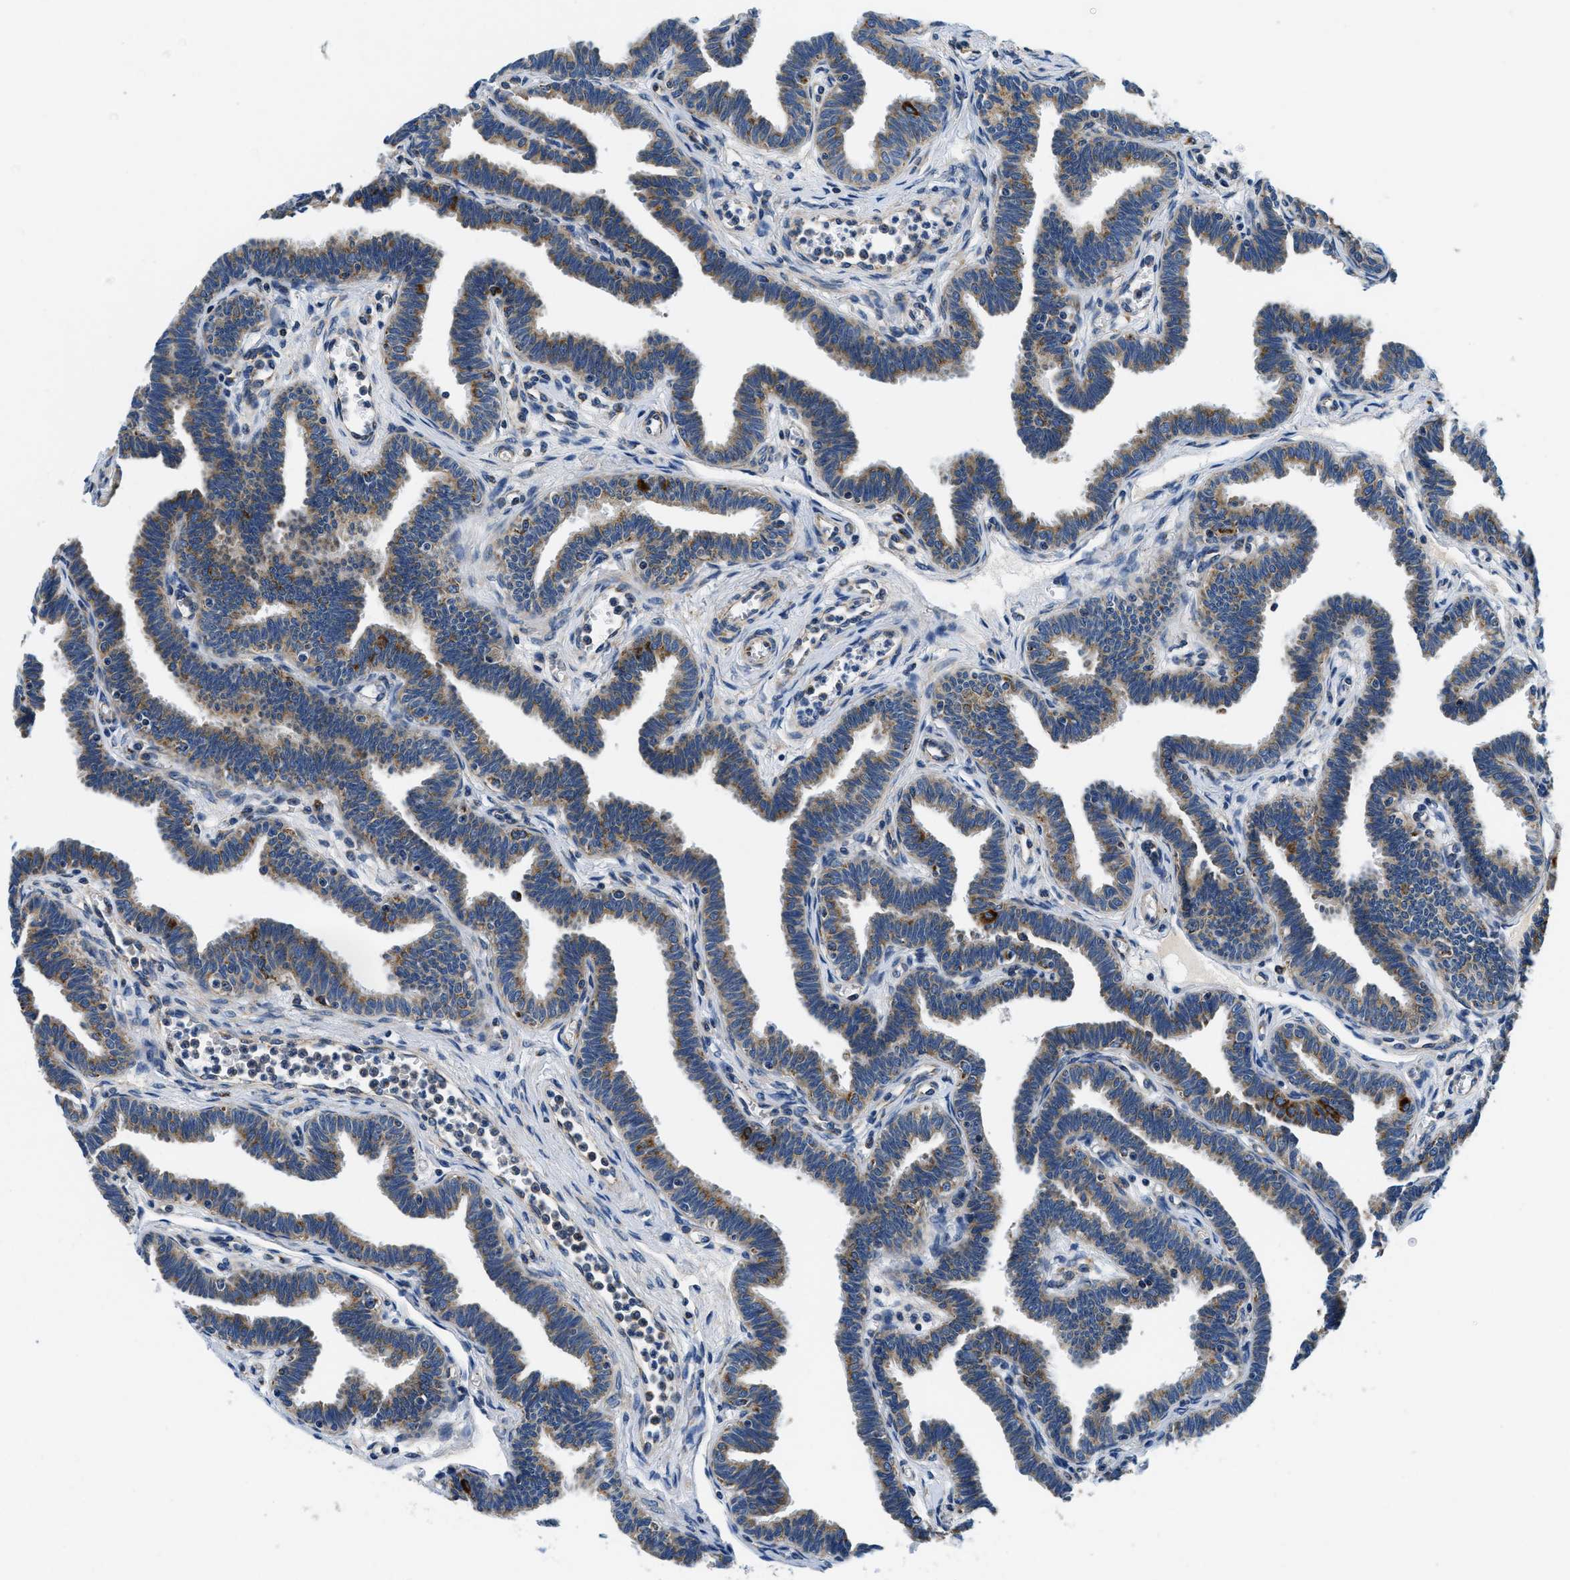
{"staining": {"intensity": "moderate", "quantity": "25%-75%", "location": "cytoplasmic/membranous"}, "tissue": "fallopian tube", "cell_type": "Glandular cells", "image_type": "normal", "snomed": [{"axis": "morphology", "description": "Normal tissue, NOS"}, {"axis": "topography", "description": "Fallopian tube"}, {"axis": "topography", "description": "Ovary"}], "caption": "Human fallopian tube stained with a brown dye demonstrates moderate cytoplasmic/membranous positive staining in about 25%-75% of glandular cells.", "gene": "SAMD4B", "patient": {"sex": "female", "age": 23}}